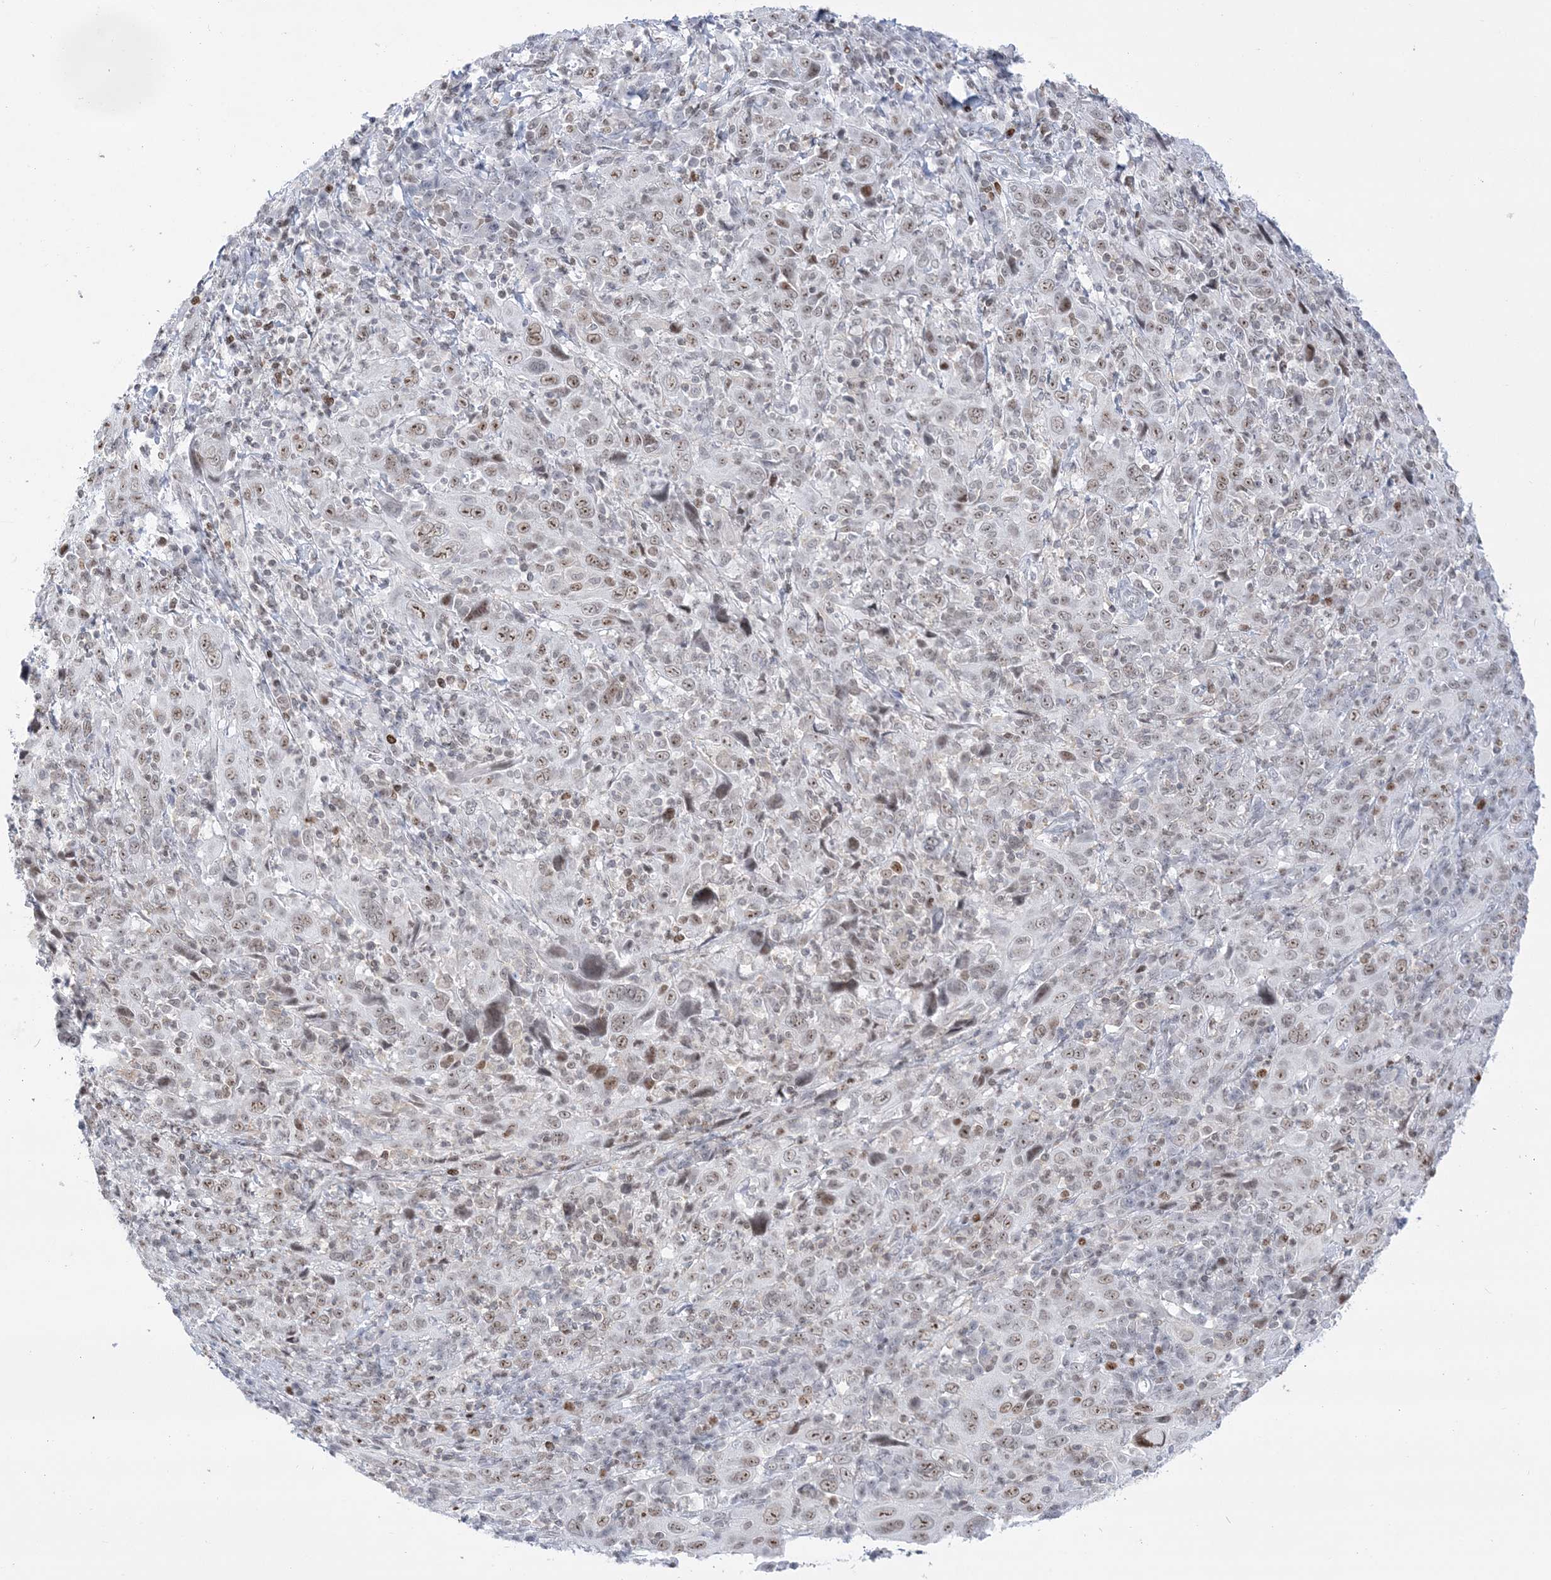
{"staining": {"intensity": "moderate", "quantity": "25%-75%", "location": "nuclear"}, "tissue": "cervical cancer", "cell_type": "Tumor cells", "image_type": "cancer", "snomed": [{"axis": "morphology", "description": "Squamous cell carcinoma, NOS"}, {"axis": "topography", "description": "Cervix"}], "caption": "Squamous cell carcinoma (cervical) tissue demonstrates moderate nuclear positivity in approximately 25%-75% of tumor cells, visualized by immunohistochemistry.", "gene": "DDX21", "patient": {"sex": "female", "age": 46}}